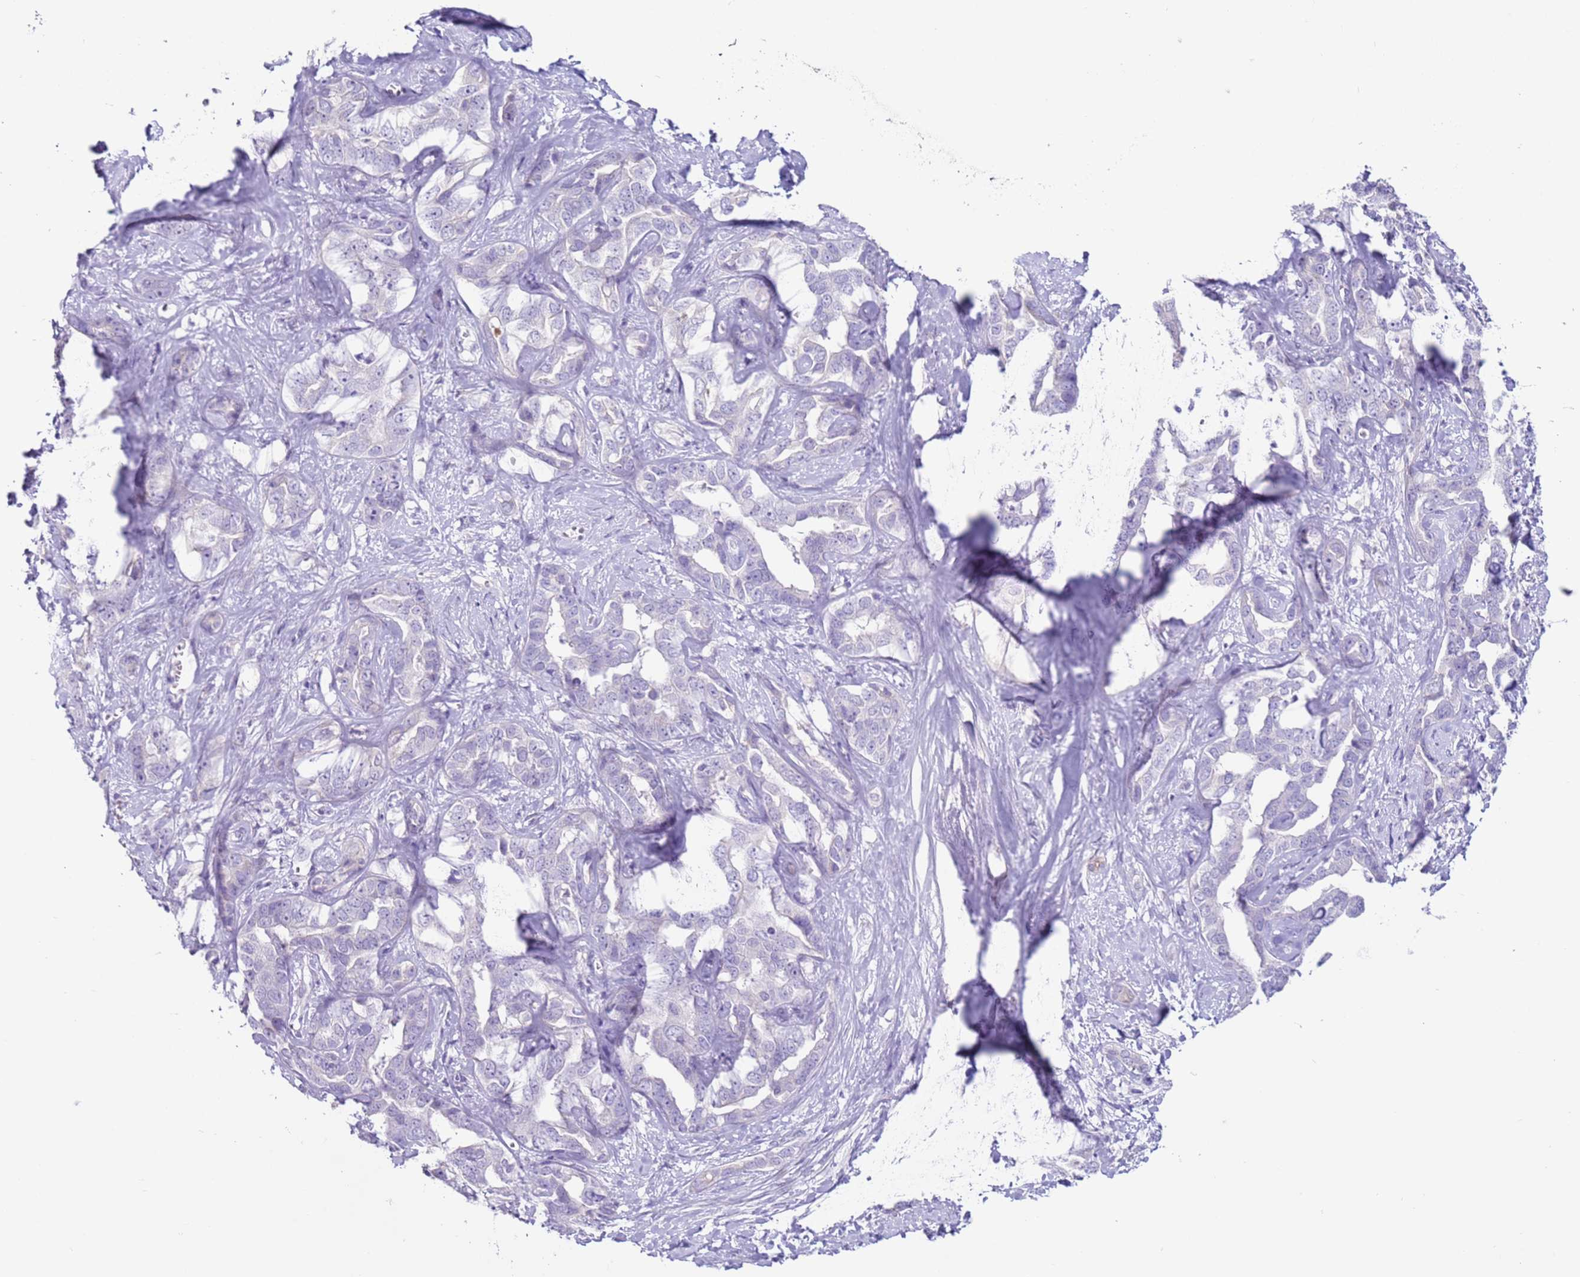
{"staining": {"intensity": "negative", "quantity": "none", "location": "none"}, "tissue": "liver cancer", "cell_type": "Tumor cells", "image_type": "cancer", "snomed": [{"axis": "morphology", "description": "Cholangiocarcinoma"}, {"axis": "topography", "description": "Liver"}], "caption": "Immunohistochemistry of liver cancer reveals no staining in tumor cells.", "gene": "NPAP1", "patient": {"sex": "male", "age": 59}}